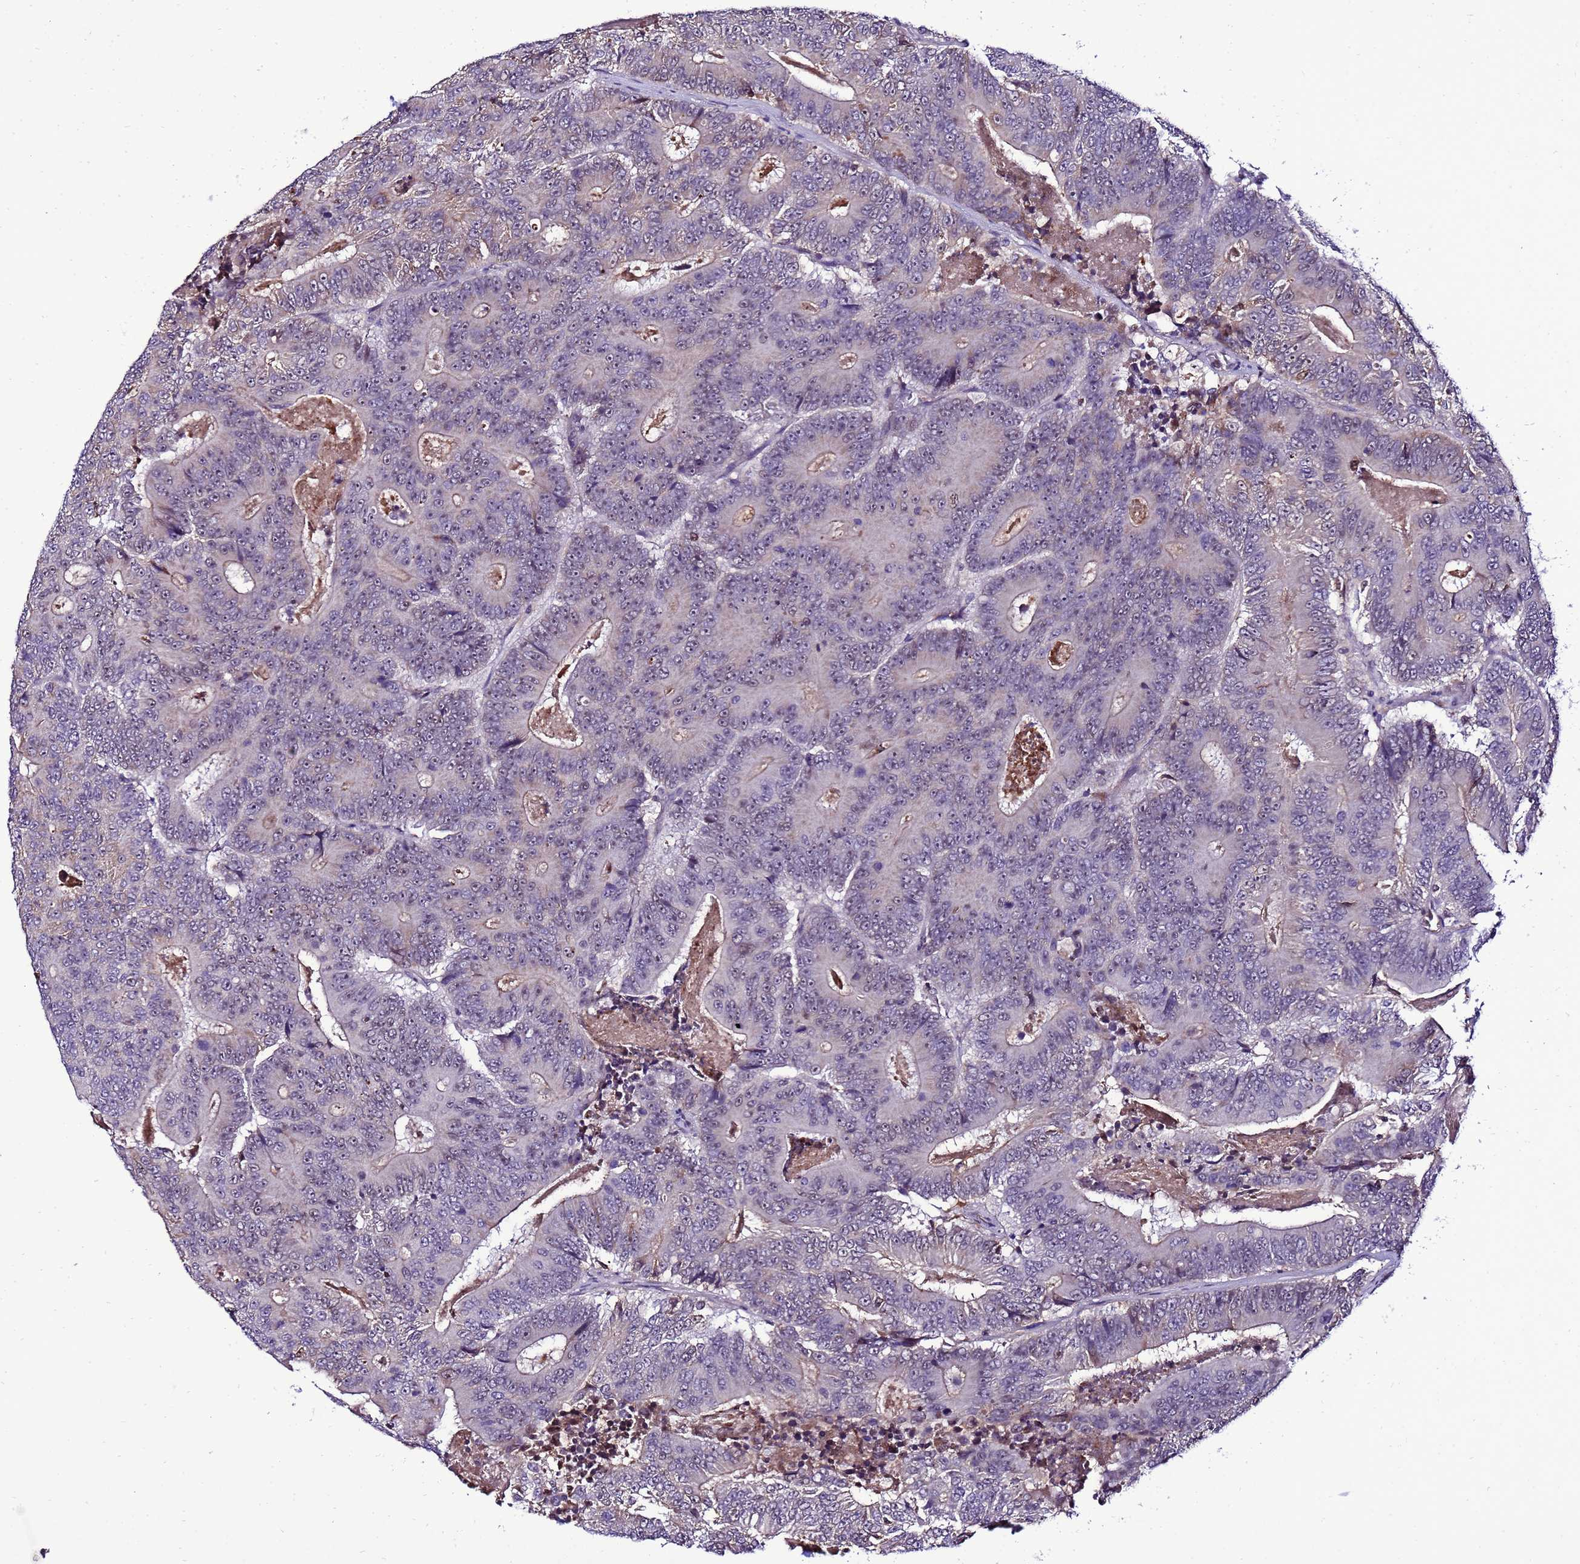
{"staining": {"intensity": "negative", "quantity": "none", "location": "none"}, "tissue": "colorectal cancer", "cell_type": "Tumor cells", "image_type": "cancer", "snomed": [{"axis": "morphology", "description": "Adenocarcinoma, NOS"}, {"axis": "topography", "description": "Colon"}], "caption": "A high-resolution histopathology image shows IHC staining of colorectal adenocarcinoma, which exhibits no significant staining in tumor cells.", "gene": "C19orf47", "patient": {"sex": "male", "age": 83}}